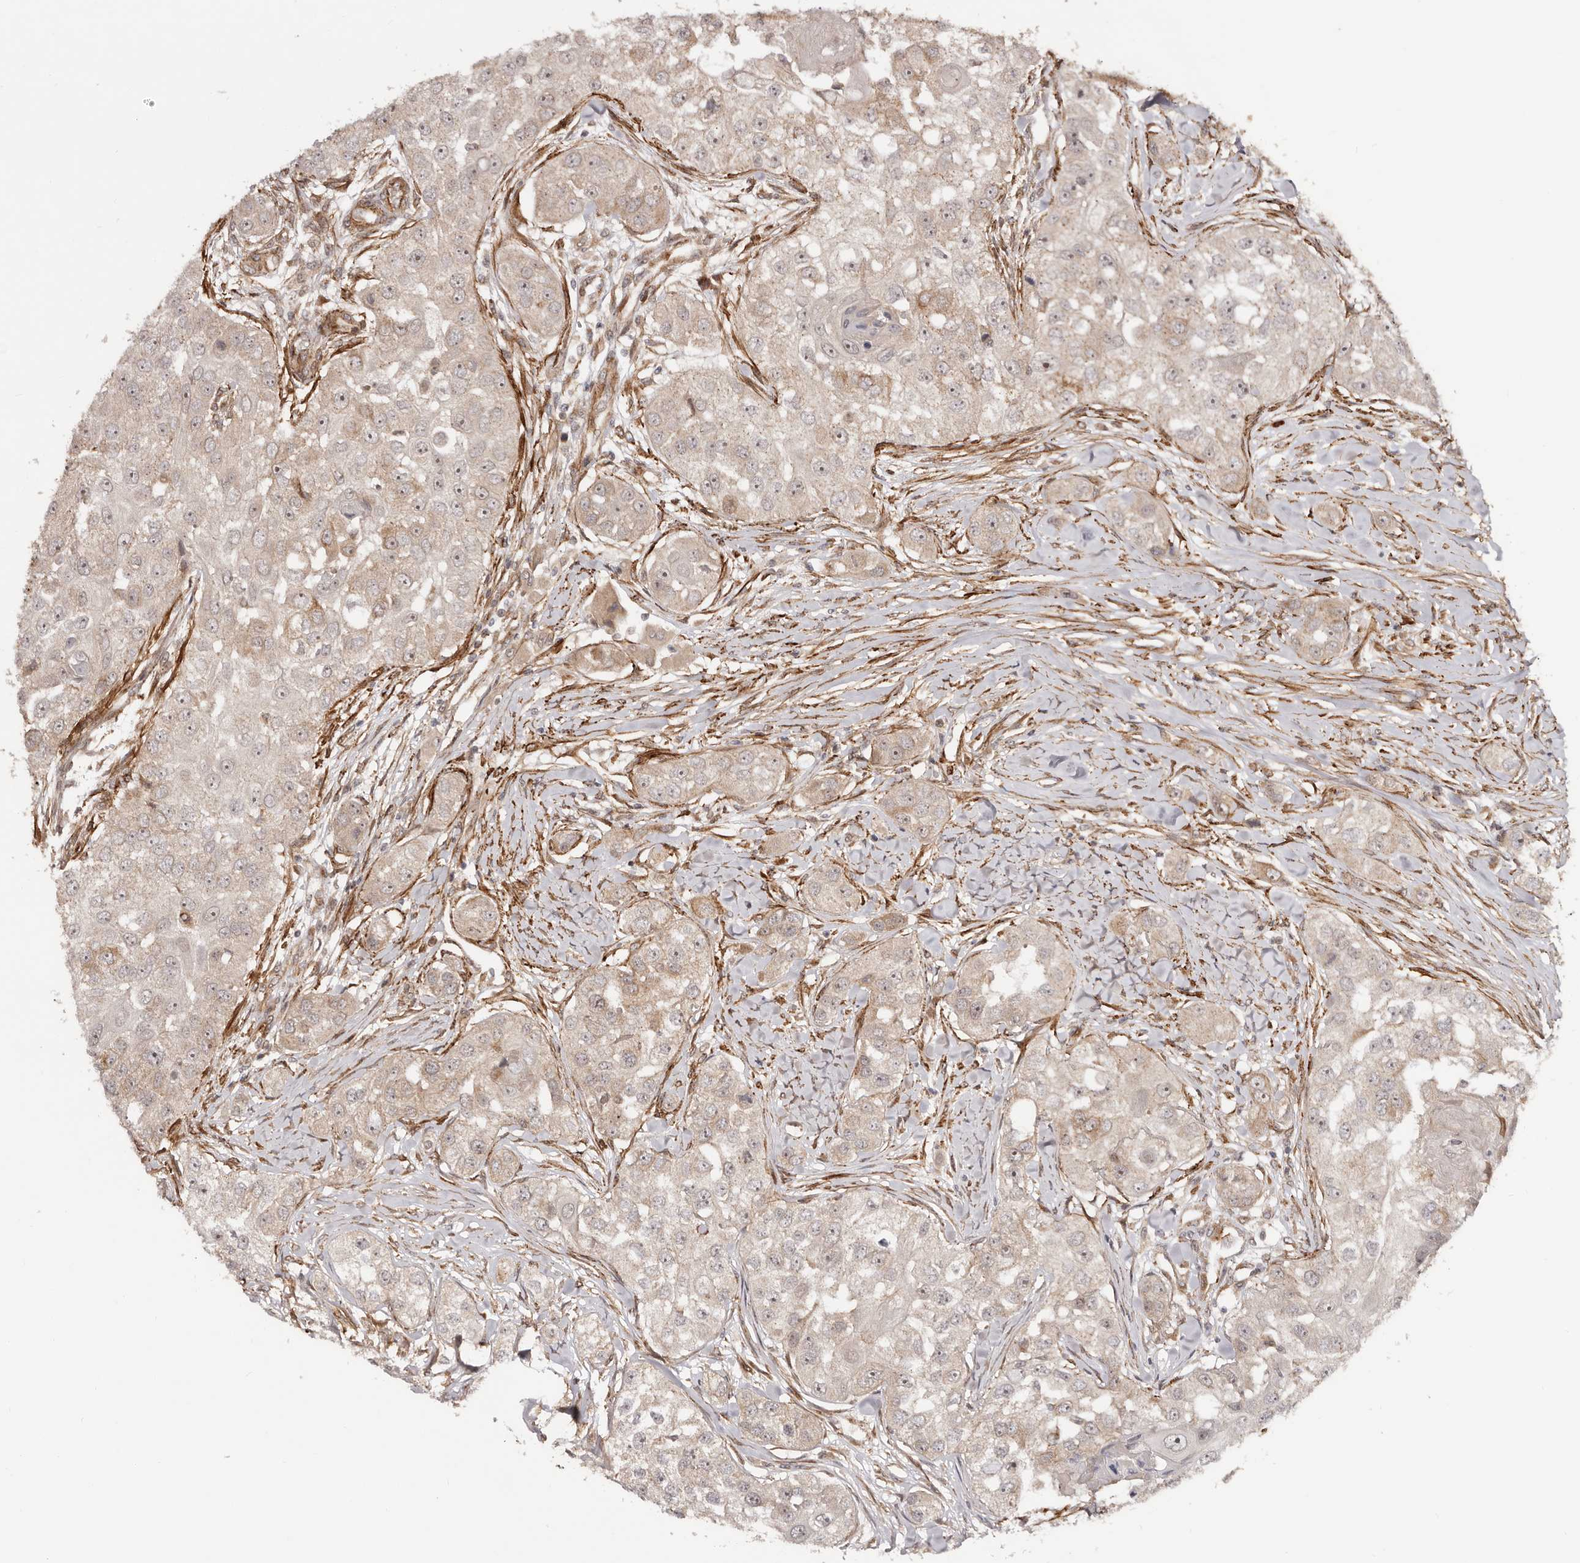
{"staining": {"intensity": "moderate", "quantity": ">75%", "location": "cytoplasmic/membranous,nuclear"}, "tissue": "head and neck cancer", "cell_type": "Tumor cells", "image_type": "cancer", "snomed": [{"axis": "morphology", "description": "Normal tissue, NOS"}, {"axis": "morphology", "description": "Squamous cell carcinoma, NOS"}, {"axis": "topography", "description": "Skeletal muscle"}, {"axis": "topography", "description": "Head-Neck"}], "caption": "A histopathology image showing moderate cytoplasmic/membranous and nuclear positivity in about >75% of tumor cells in head and neck squamous cell carcinoma, as visualized by brown immunohistochemical staining.", "gene": "MICAL2", "patient": {"sex": "male", "age": 51}}